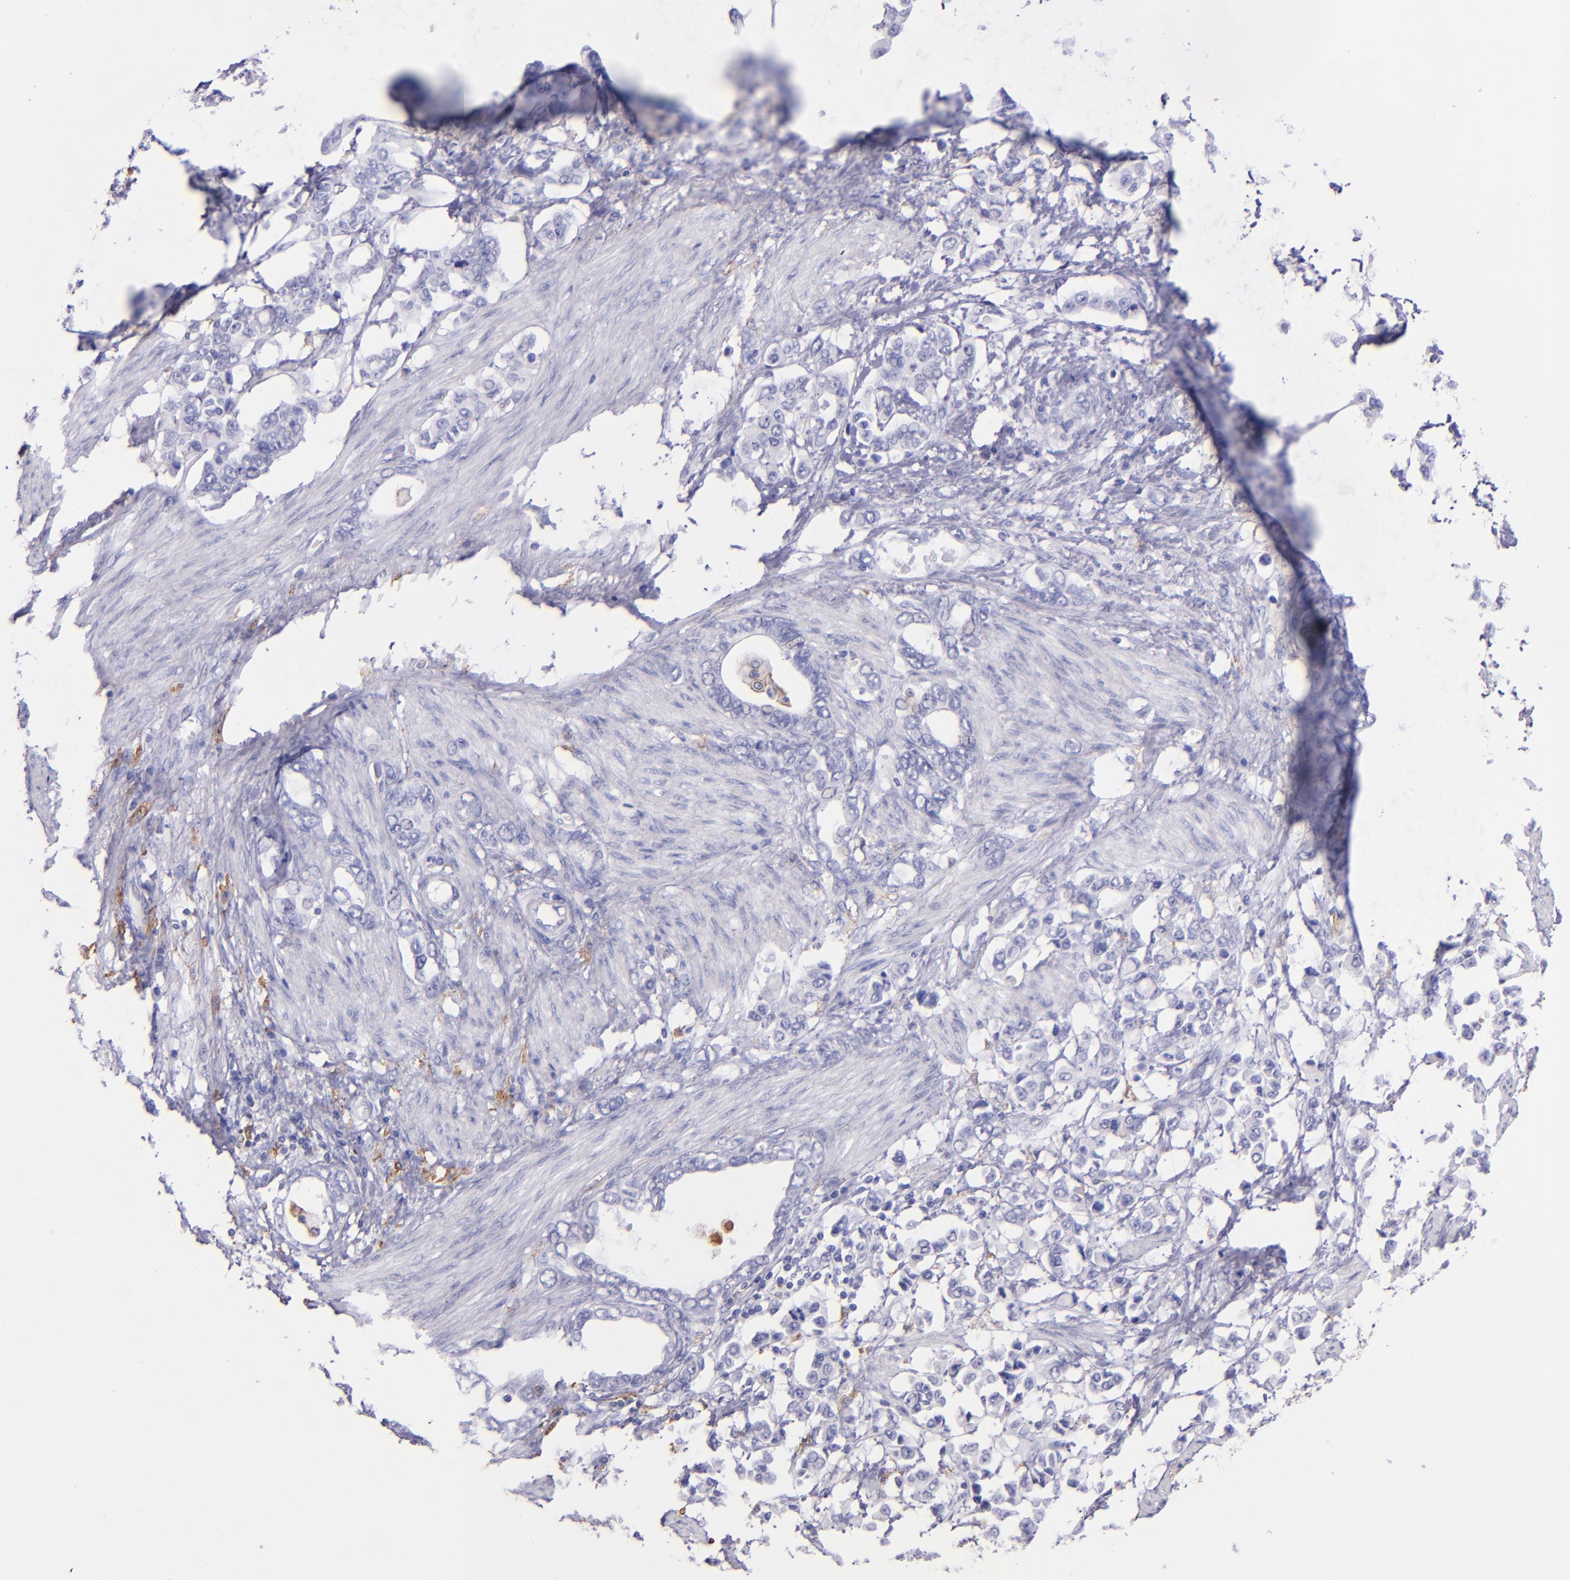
{"staining": {"intensity": "negative", "quantity": "none", "location": "none"}, "tissue": "stomach cancer", "cell_type": "Tumor cells", "image_type": "cancer", "snomed": [{"axis": "morphology", "description": "Adenocarcinoma, NOS"}, {"axis": "topography", "description": "Stomach"}], "caption": "Protein analysis of stomach cancer reveals no significant staining in tumor cells.", "gene": "CD163", "patient": {"sex": "male", "age": 78}}